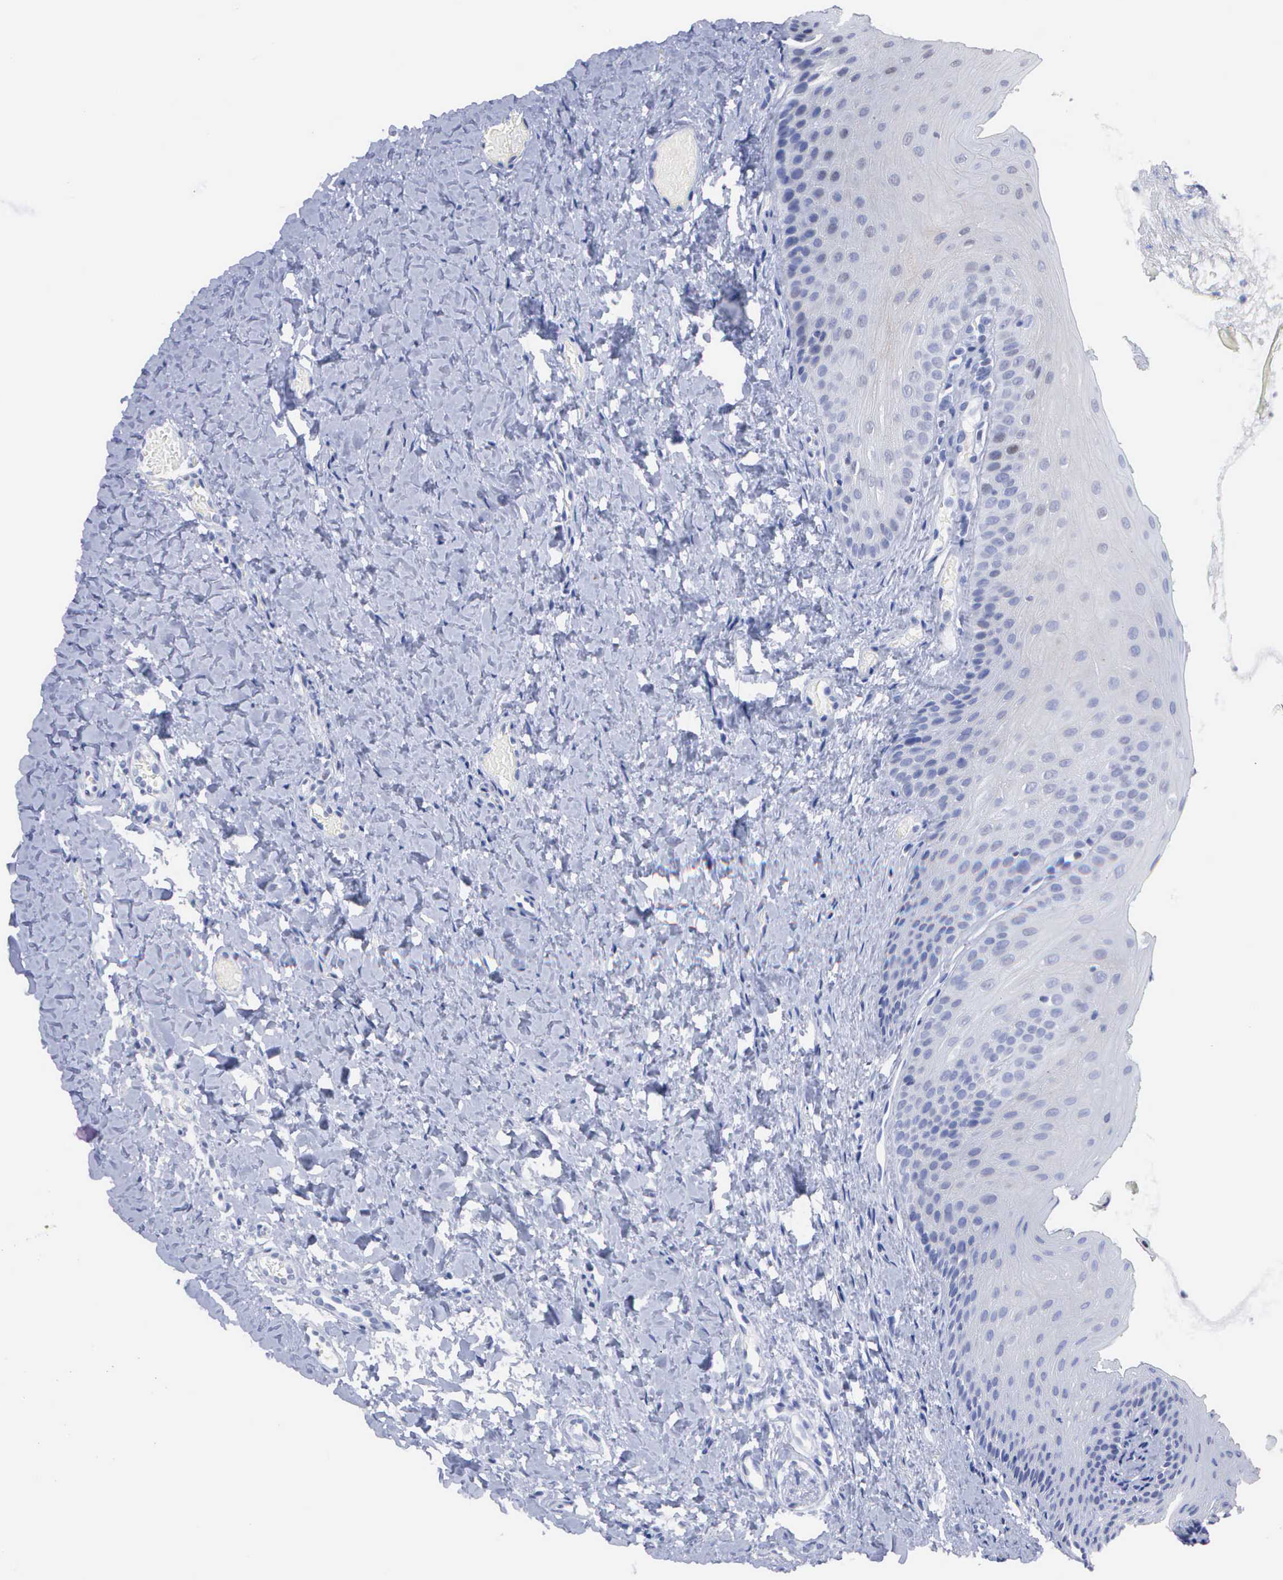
{"staining": {"intensity": "negative", "quantity": "none", "location": "none"}, "tissue": "oral mucosa", "cell_type": "Squamous epithelial cells", "image_type": "normal", "snomed": [{"axis": "morphology", "description": "Normal tissue, NOS"}, {"axis": "topography", "description": "Oral tissue"}], "caption": "High power microscopy image of an IHC histopathology image of benign oral mucosa, revealing no significant staining in squamous epithelial cells. The staining was performed using DAB to visualize the protein expression in brown, while the nuclei were stained in blue with hematoxylin (Magnification: 20x).", "gene": "SPIN3", "patient": {"sex": "female", "age": 23}}